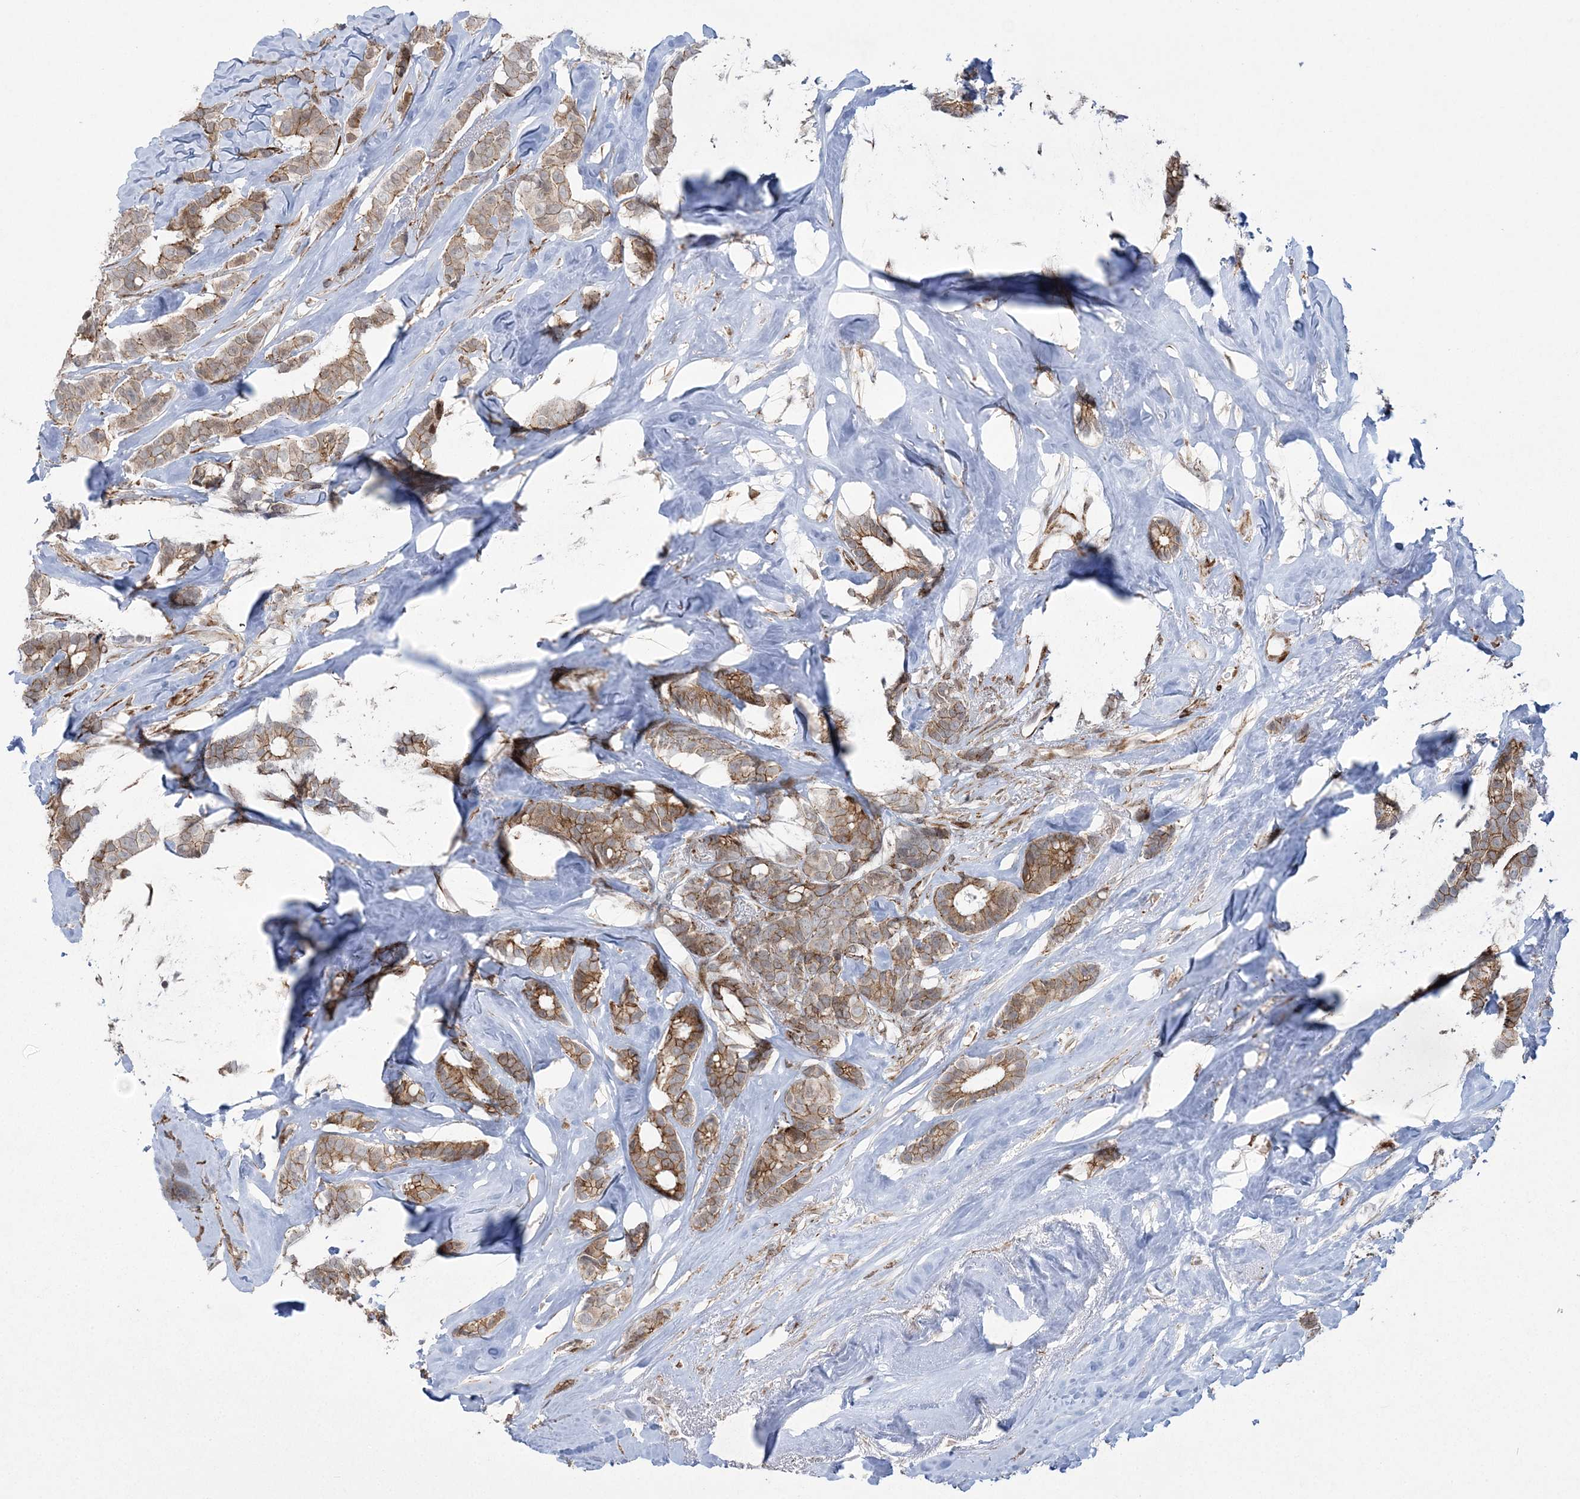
{"staining": {"intensity": "moderate", "quantity": "25%-75%", "location": "cytoplasmic/membranous"}, "tissue": "breast cancer", "cell_type": "Tumor cells", "image_type": "cancer", "snomed": [{"axis": "morphology", "description": "Duct carcinoma"}, {"axis": "topography", "description": "Breast"}], "caption": "Moderate cytoplasmic/membranous protein positivity is identified in approximately 25%-75% of tumor cells in breast cancer (infiltrating ductal carcinoma). (IHC, brightfield microscopy, high magnification).", "gene": "EFCAB12", "patient": {"sex": "female", "age": 40}}